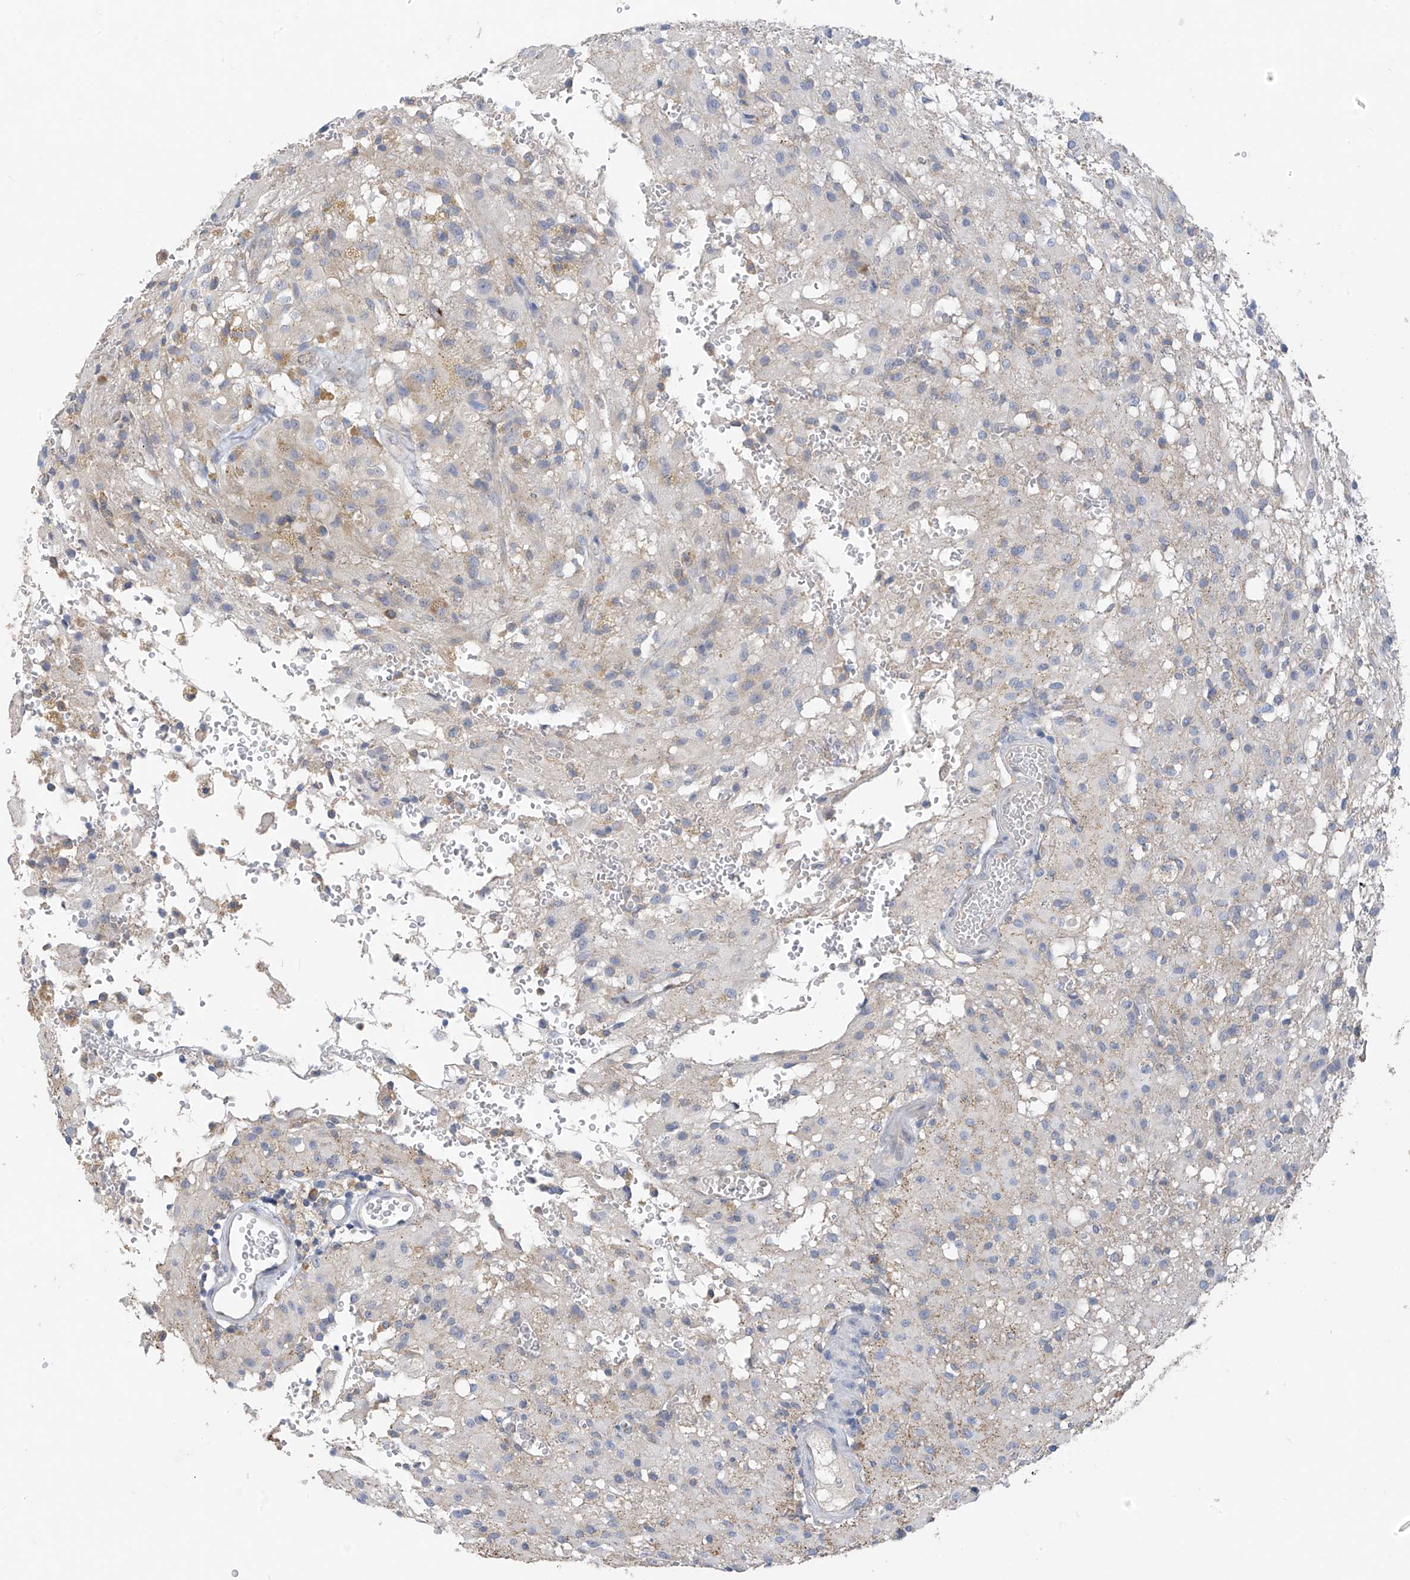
{"staining": {"intensity": "negative", "quantity": "none", "location": "none"}, "tissue": "glioma", "cell_type": "Tumor cells", "image_type": "cancer", "snomed": [{"axis": "morphology", "description": "Glioma, malignant, High grade"}, {"axis": "topography", "description": "Brain"}], "caption": "The image shows no significant expression in tumor cells of glioma.", "gene": "RPL4", "patient": {"sex": "female", "age": 59}}